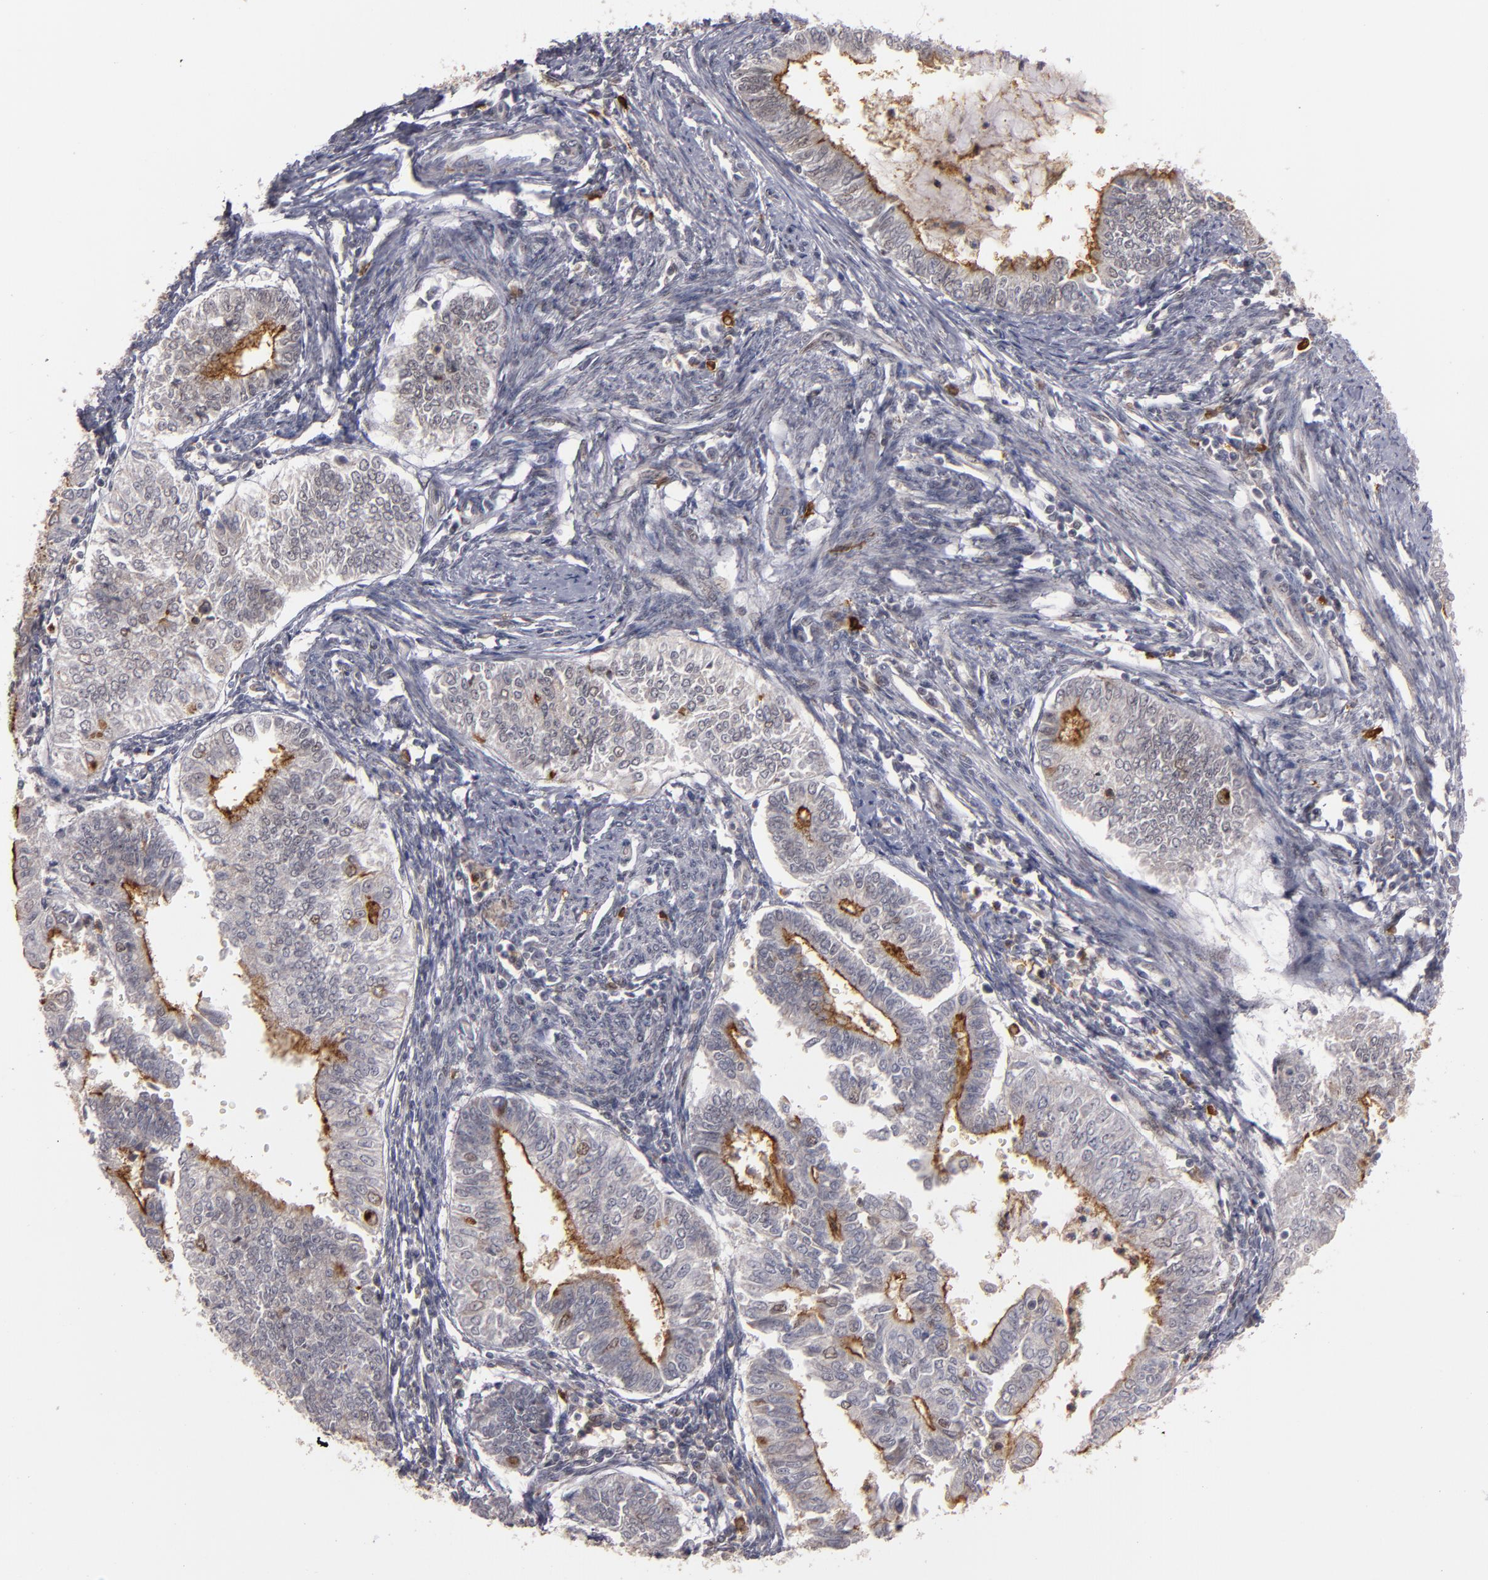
{"staining": {"intensity": "moderate", "quantity": ">75%", "location": "cytoplasmic/membranous"}, "tissue": "endometrial cancer", "cell_type": "Tumor cells", "image_type": "cancer", "snomed": [{"axis": "morphology", "description": "Adenocarcinoma, NOS"}, {"axis": "topography", "description": "Endometrium"}], "caption": "Brown immunohistochemical staining in human adenocarcinoma (endometrial) reveals moderate cytoplasmic/membranous staining in approximately >75% of tumor cells.", "gene": "STX3", "patient": {"sex": "female", "age": 66}}